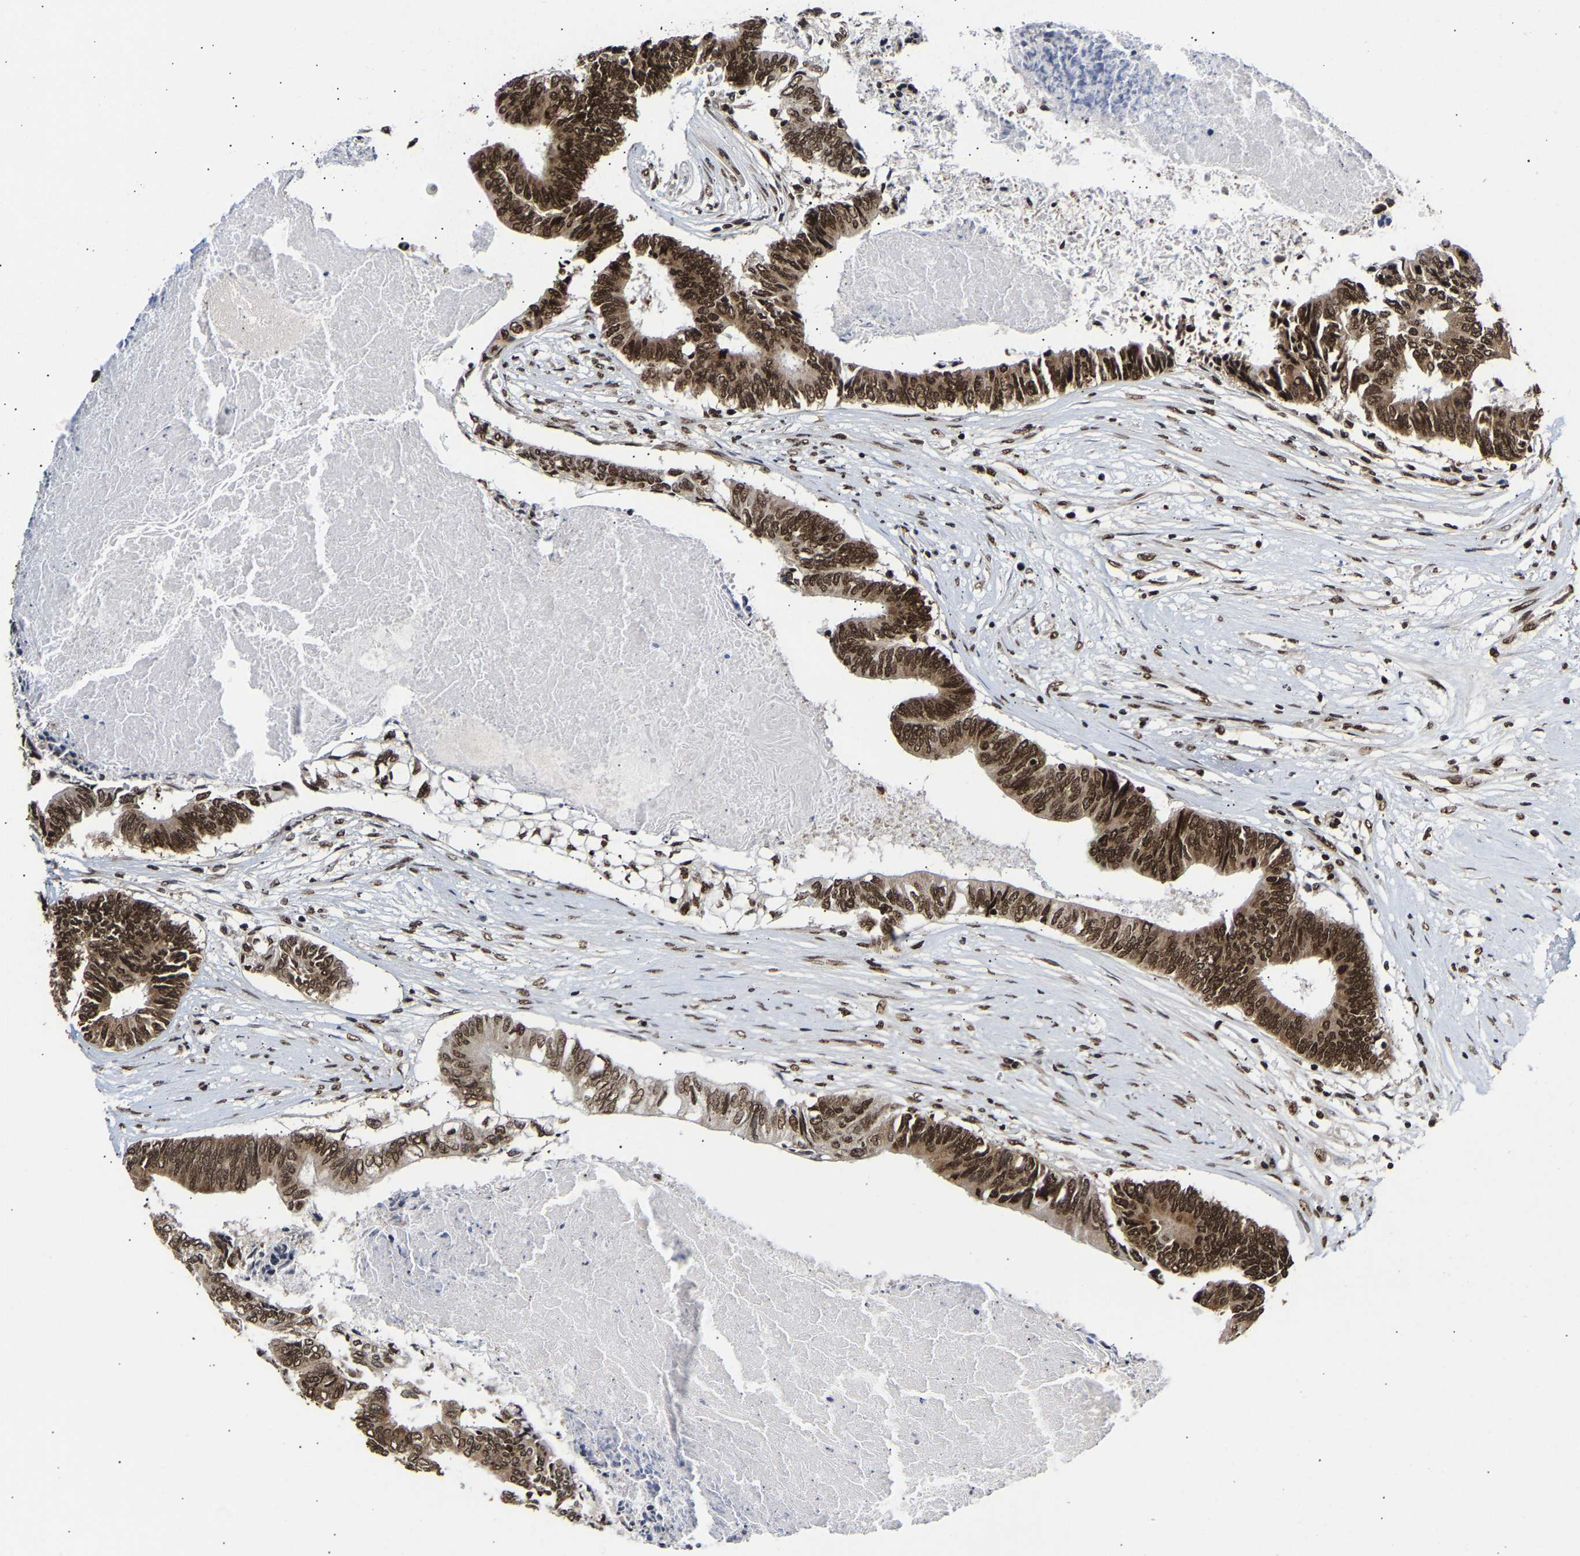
{"staining": {"intensity": "strong", "quantity": ">75%", "location": "cytoplasmic/membranous,nuclear"}, "tissue": "colorectal cancer", "cell_type": "Tumor cells", "image_type": "cancer", "snomed": [{"axis": "morphology", "description": "Adenocarcinoma, NOS"}, {"axis": "topography", "description": "Rectum"}], "caption": "Immunohistochemical staining of human adenocarcinoma (colorectal) demonstrates high levels of strong cytoplasmic/membranous and nuclear staining in approximately >75% of tumor cells.", "gene": "PSIP1", "patient": {"sex": "male", "age": 63}}